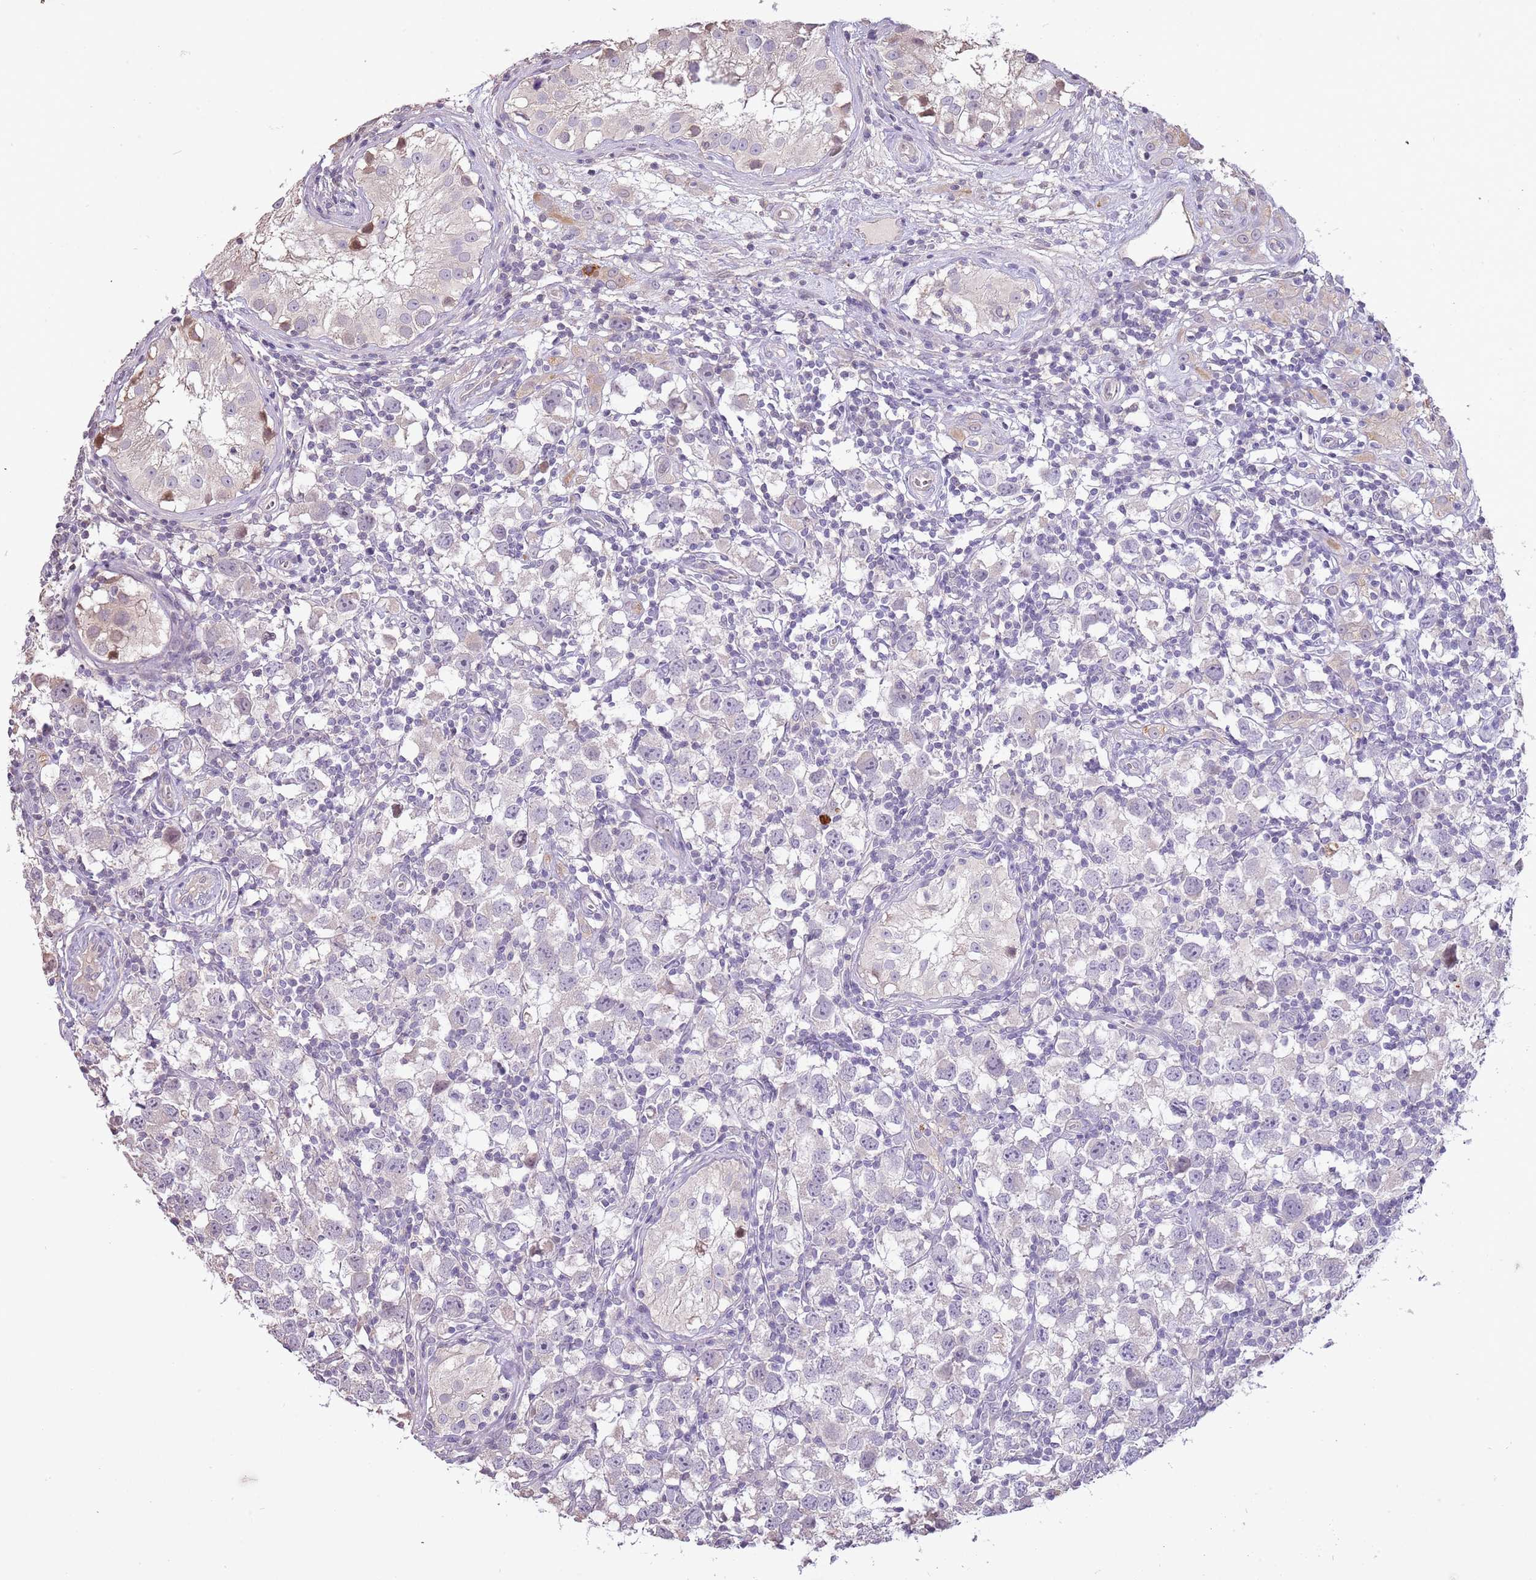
{"staining": {"intensity": "negative", "quantity": "none", "location": "none"}, "tissue": "testis cancer", "cell_type": "Tumor cells", "image_type": "cancer", "snomed": [{"axis": "morphology", "description": "Seminoma, NOS"}, {"axis": "morphology", "description": "Carcinoma, Embryonal, NOS"}, {"axis": "topography", "description": "Testis"}], "caption": "IHC micrograph of neoplastic tissue: testis cancer (seminoma) stained with DAB reveals no significant protein expression in tumor cells.", "gene": "P2RY13", "patient": {"sex": "male", "age": 29}}